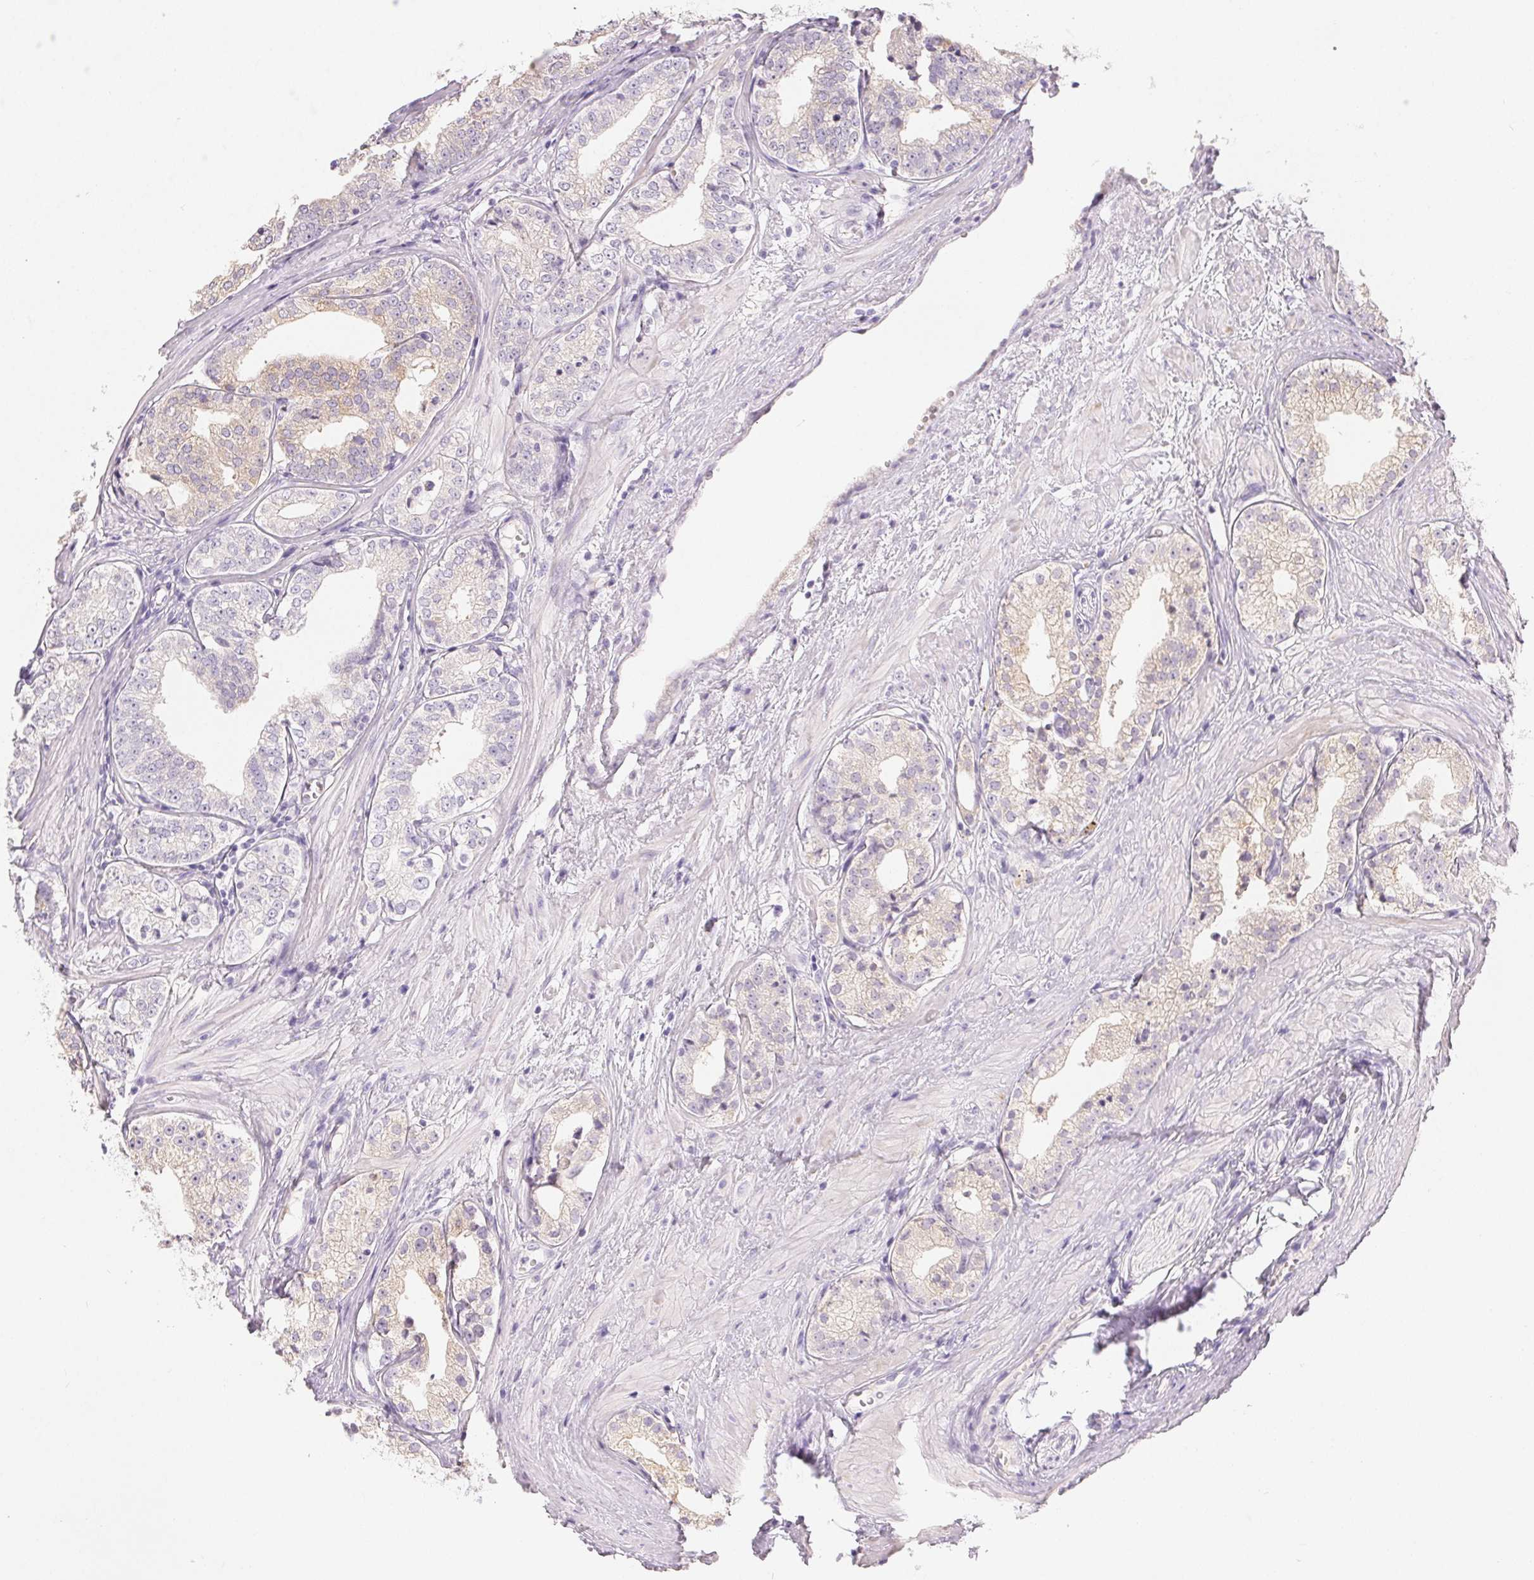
{"staining": {"intensity": "weak", "quantity": "25%-75%", "location": "cytoplasmic/membranous"}, "tissue": "prostate cancer", "cell_type": "Tumor cells", "image_type": "cancer", "snomed": [{"axis": "morphology", "description": "Adenocarcinoma, Low grade"}, {"axis": "topography", "description": "Prostate"}], "caption": "The histopathology image displays immunohistochemical staining of prostate adenocarcinoma (low-grade). There is weak cytoplasmic/membranous positivity is identified in about 25%-75% of tumor cells.", "gene": "MIOX", "patient": {"sex": "male", "age": 60}}